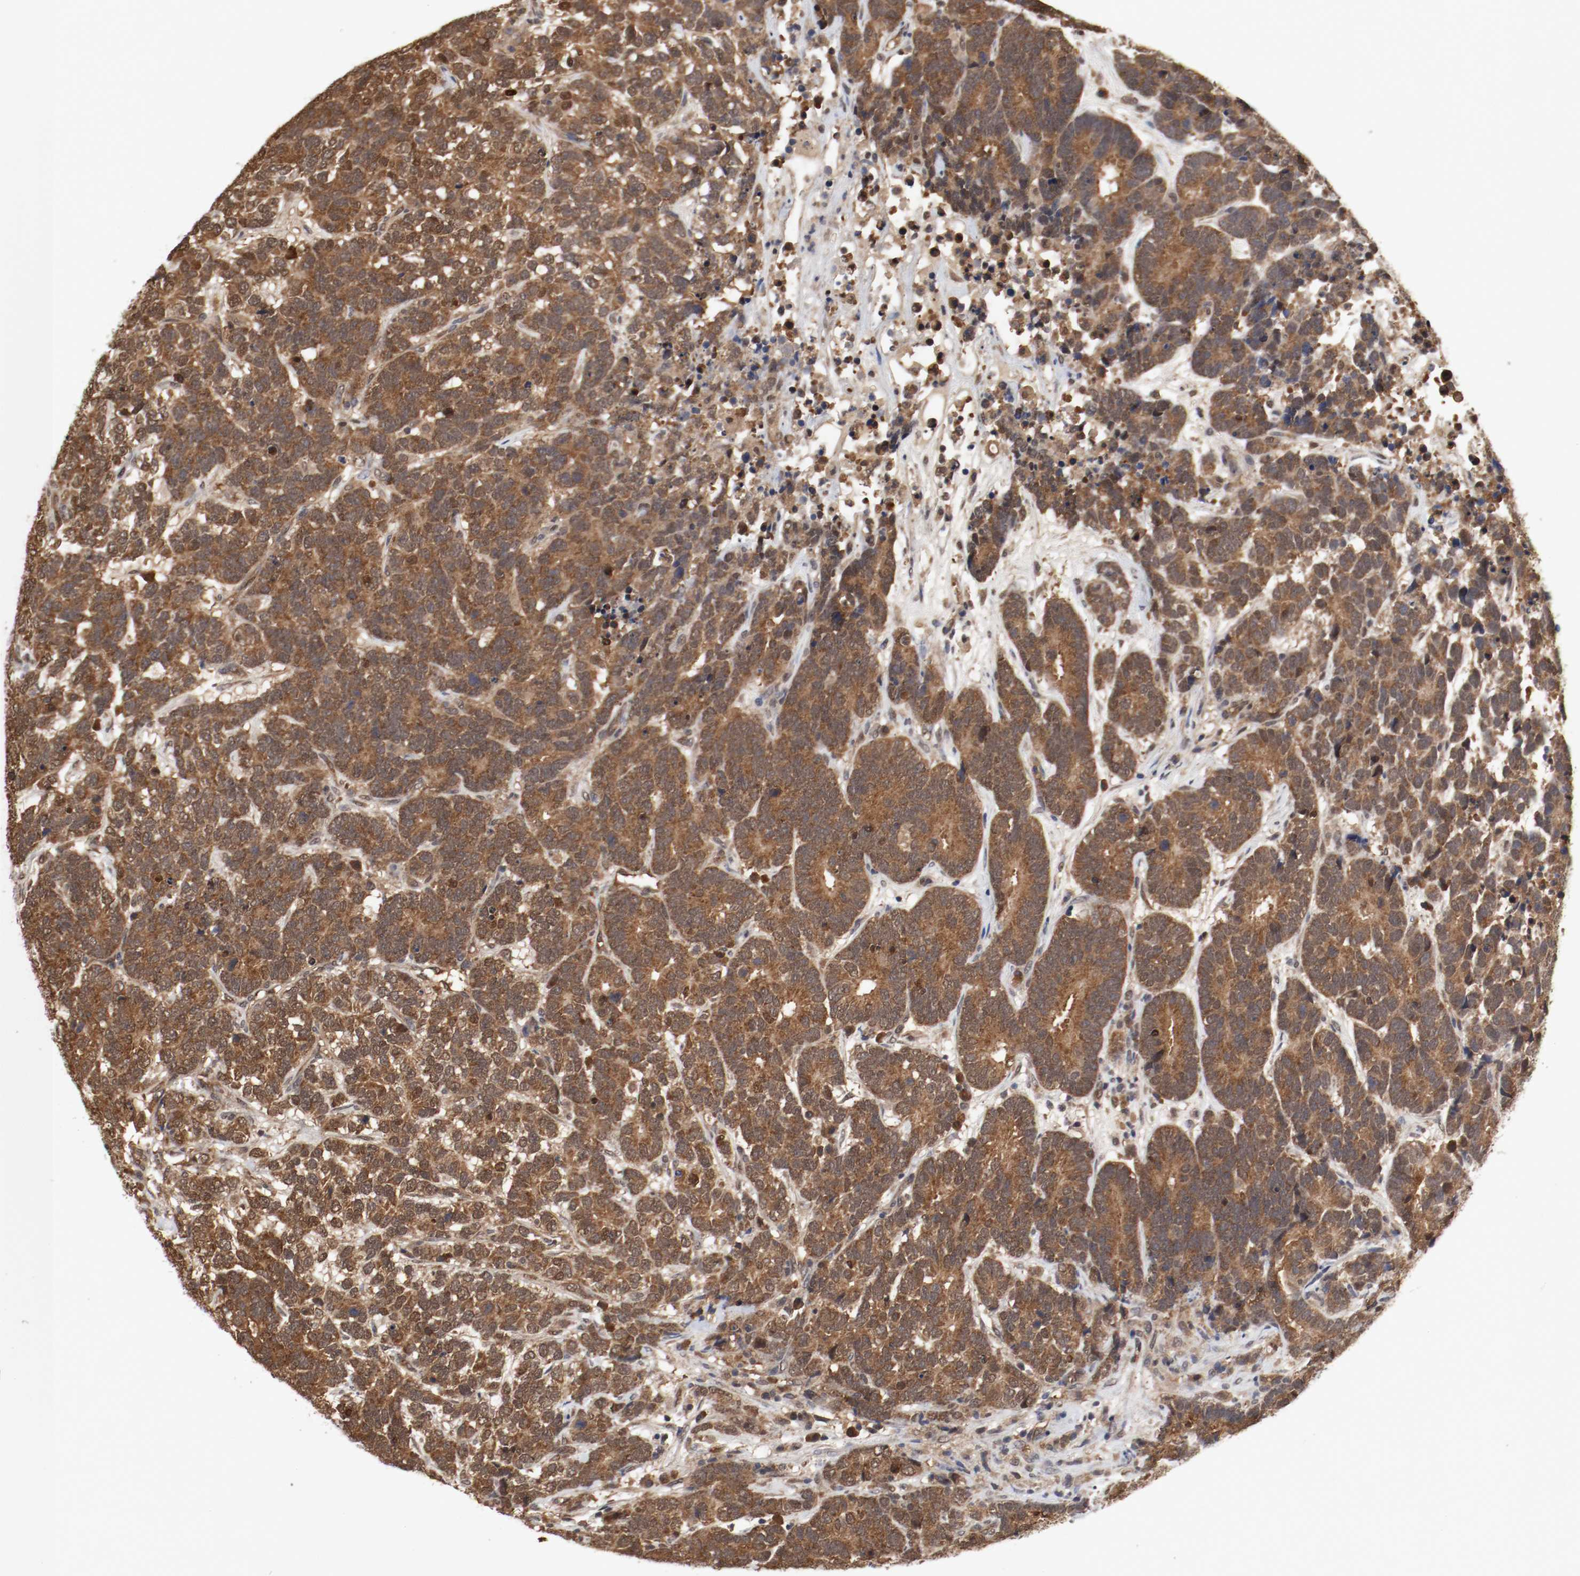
{"staining": {"intensity": "moderate", "quantity": ">75%", "location": "cytoplasmic/membranous,nuclear"}, "tissue": "testis cancer", "cell_type": "Tumor cells", "image_type": "cancer", "snomed": [{"axis": "morphology", "description": "Carcinoma, Embryonal, NOS"}, {"axis": "topography", "description": "Testis"}], "caption": "Testis embryonal carcinoma tissue displays moderate cytoplasmic/membranous and nuclear positivity in about >75% of tumor cells, visualized by immunohistochemistry.", "gene": "AFG3L2", "patient": {"sex": "male", "age": 26}}